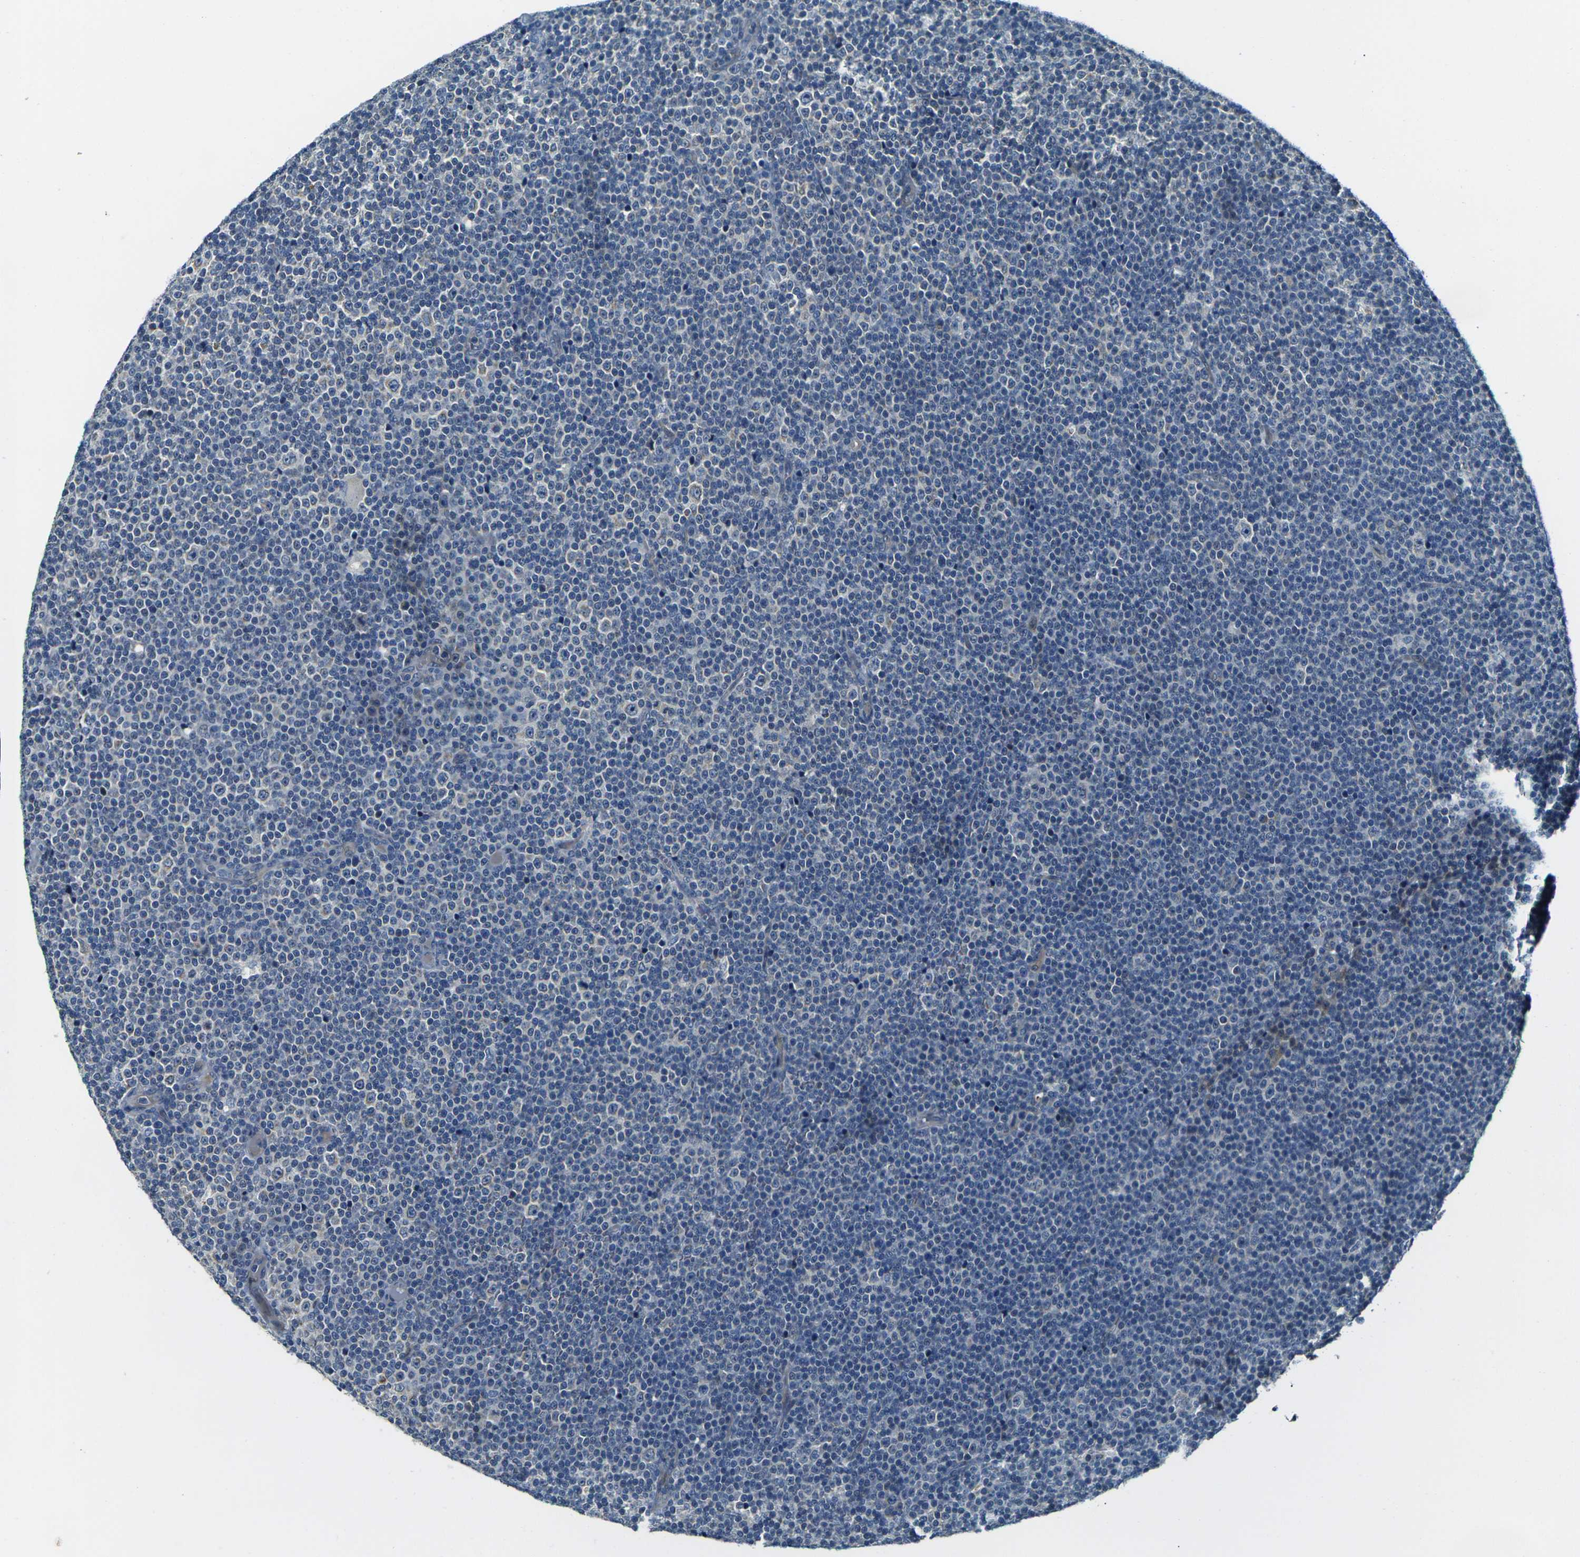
{"staining": {"intensity": "negative", "quantity": "none", "location": "none"}, "tissue": "lymphoma", "cell_type": "Tumor cells", "image_type": "cancer", "snomed": [{"axis": "morphology", "description": "Malignant lymphoma, non-Hodgkin's type, Low grade"}, {"axis": "topography", "description": "Lymph node"}], "caption": "Immunohistochemistry of human lymphoma demonstrates no staining in tumor cells.", "gene": "SHISAL2B", "patient": {"sex": "female", "age": 67}}